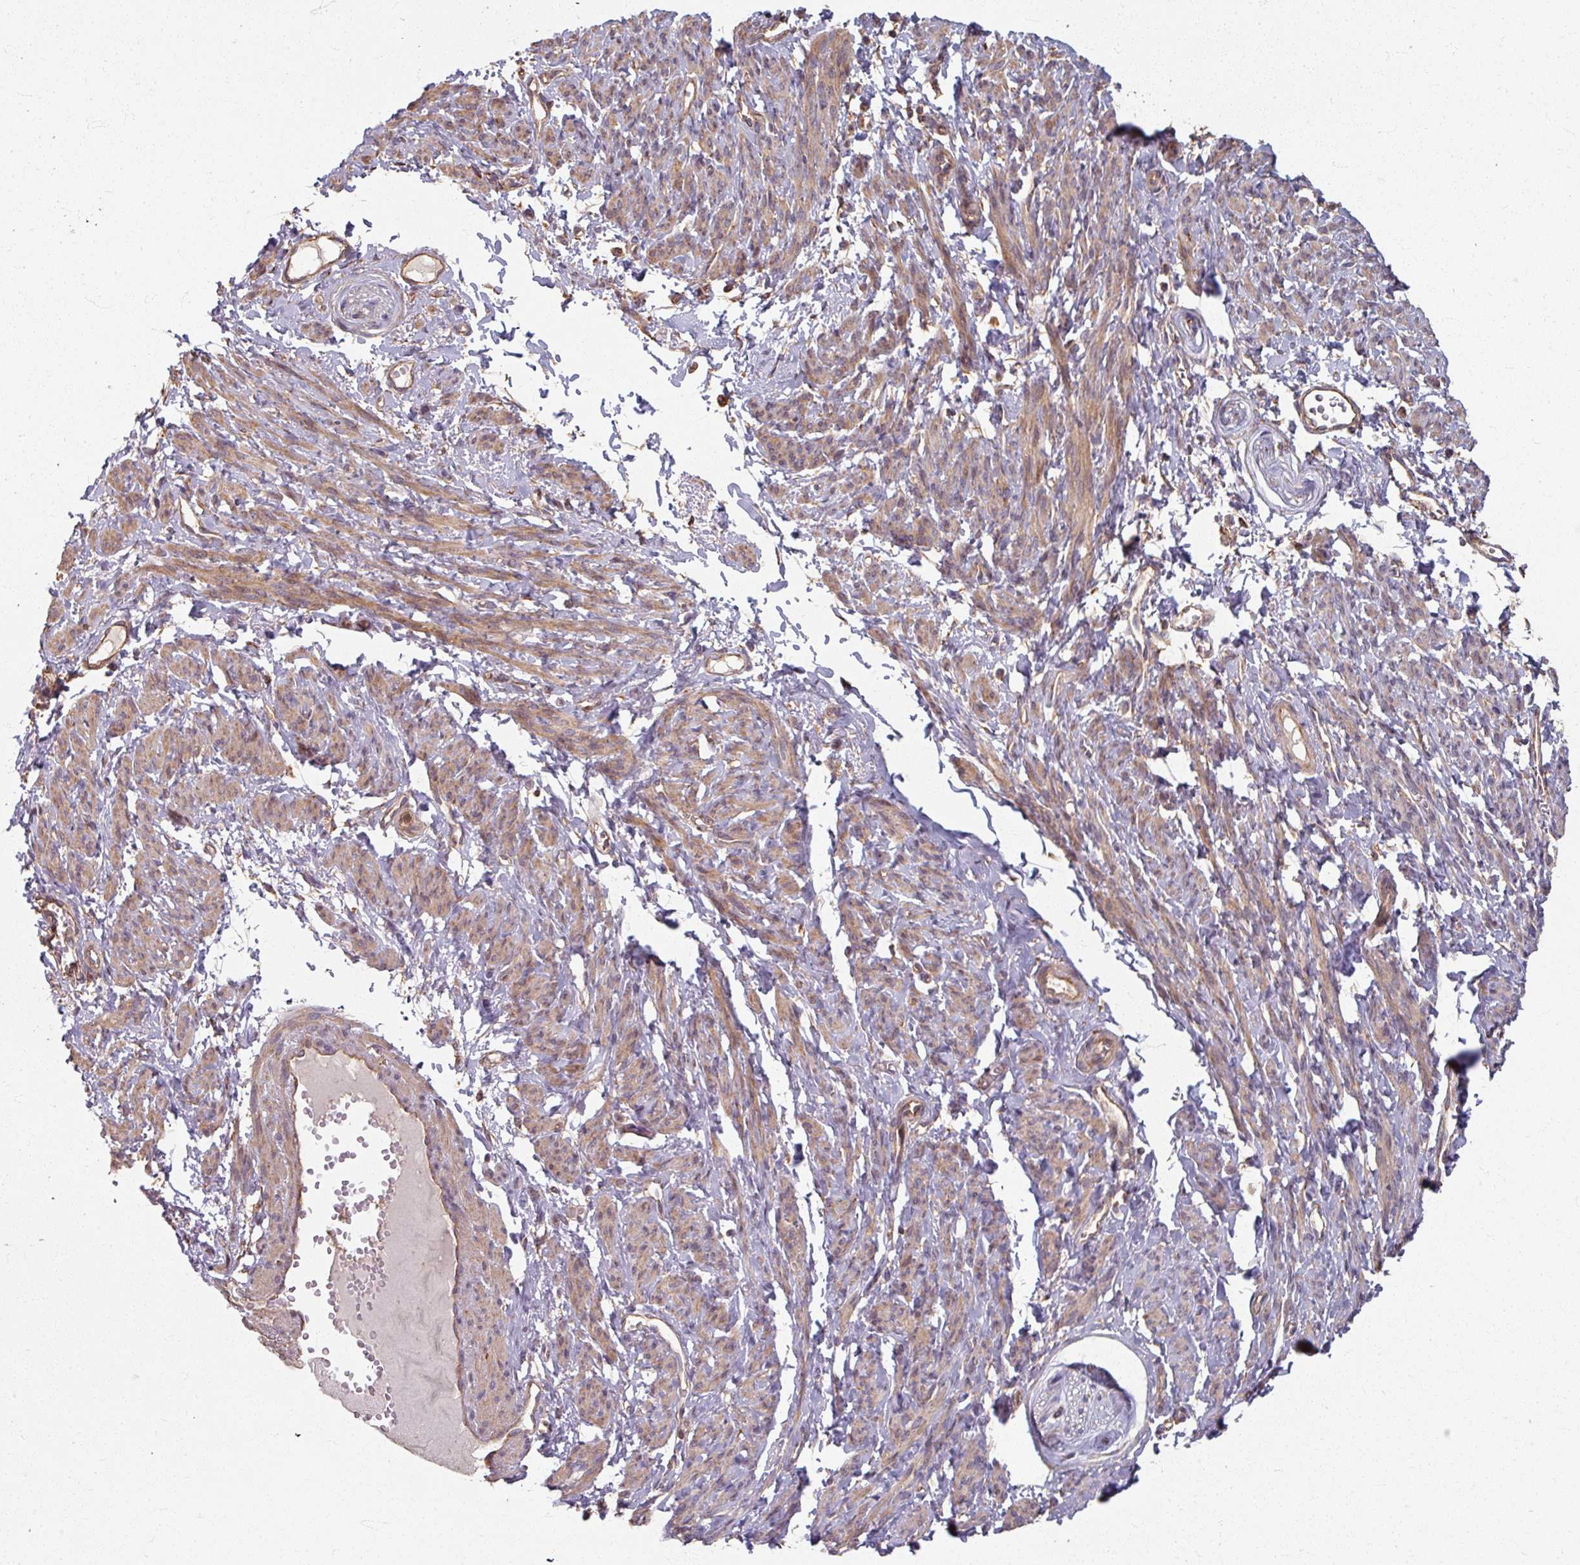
{"staining": {"intensity": "moderate", "quantity": ">75%", "location": "cytoplasmic/membranous"}, "tissue": "smooth muscle", "cell_type": "Smooth muscle cells", "image_type": "normal", "snomed": [{"axis": "morphology", "description": "Normal tissue, NOS"}, {"axis": "topography", "description": "Smooth muscle"}], "caption": "Smooth muscle was stained to show a protein in brown. There is medium levels of moderate cytoplasmic/membranous positivity in about >75% of smooth muscle cells. (Brightfield microscopy of DAB IHC at high magnification).", "gene": "CCDC68", "patient": {"sex": "female", "age": 65}}